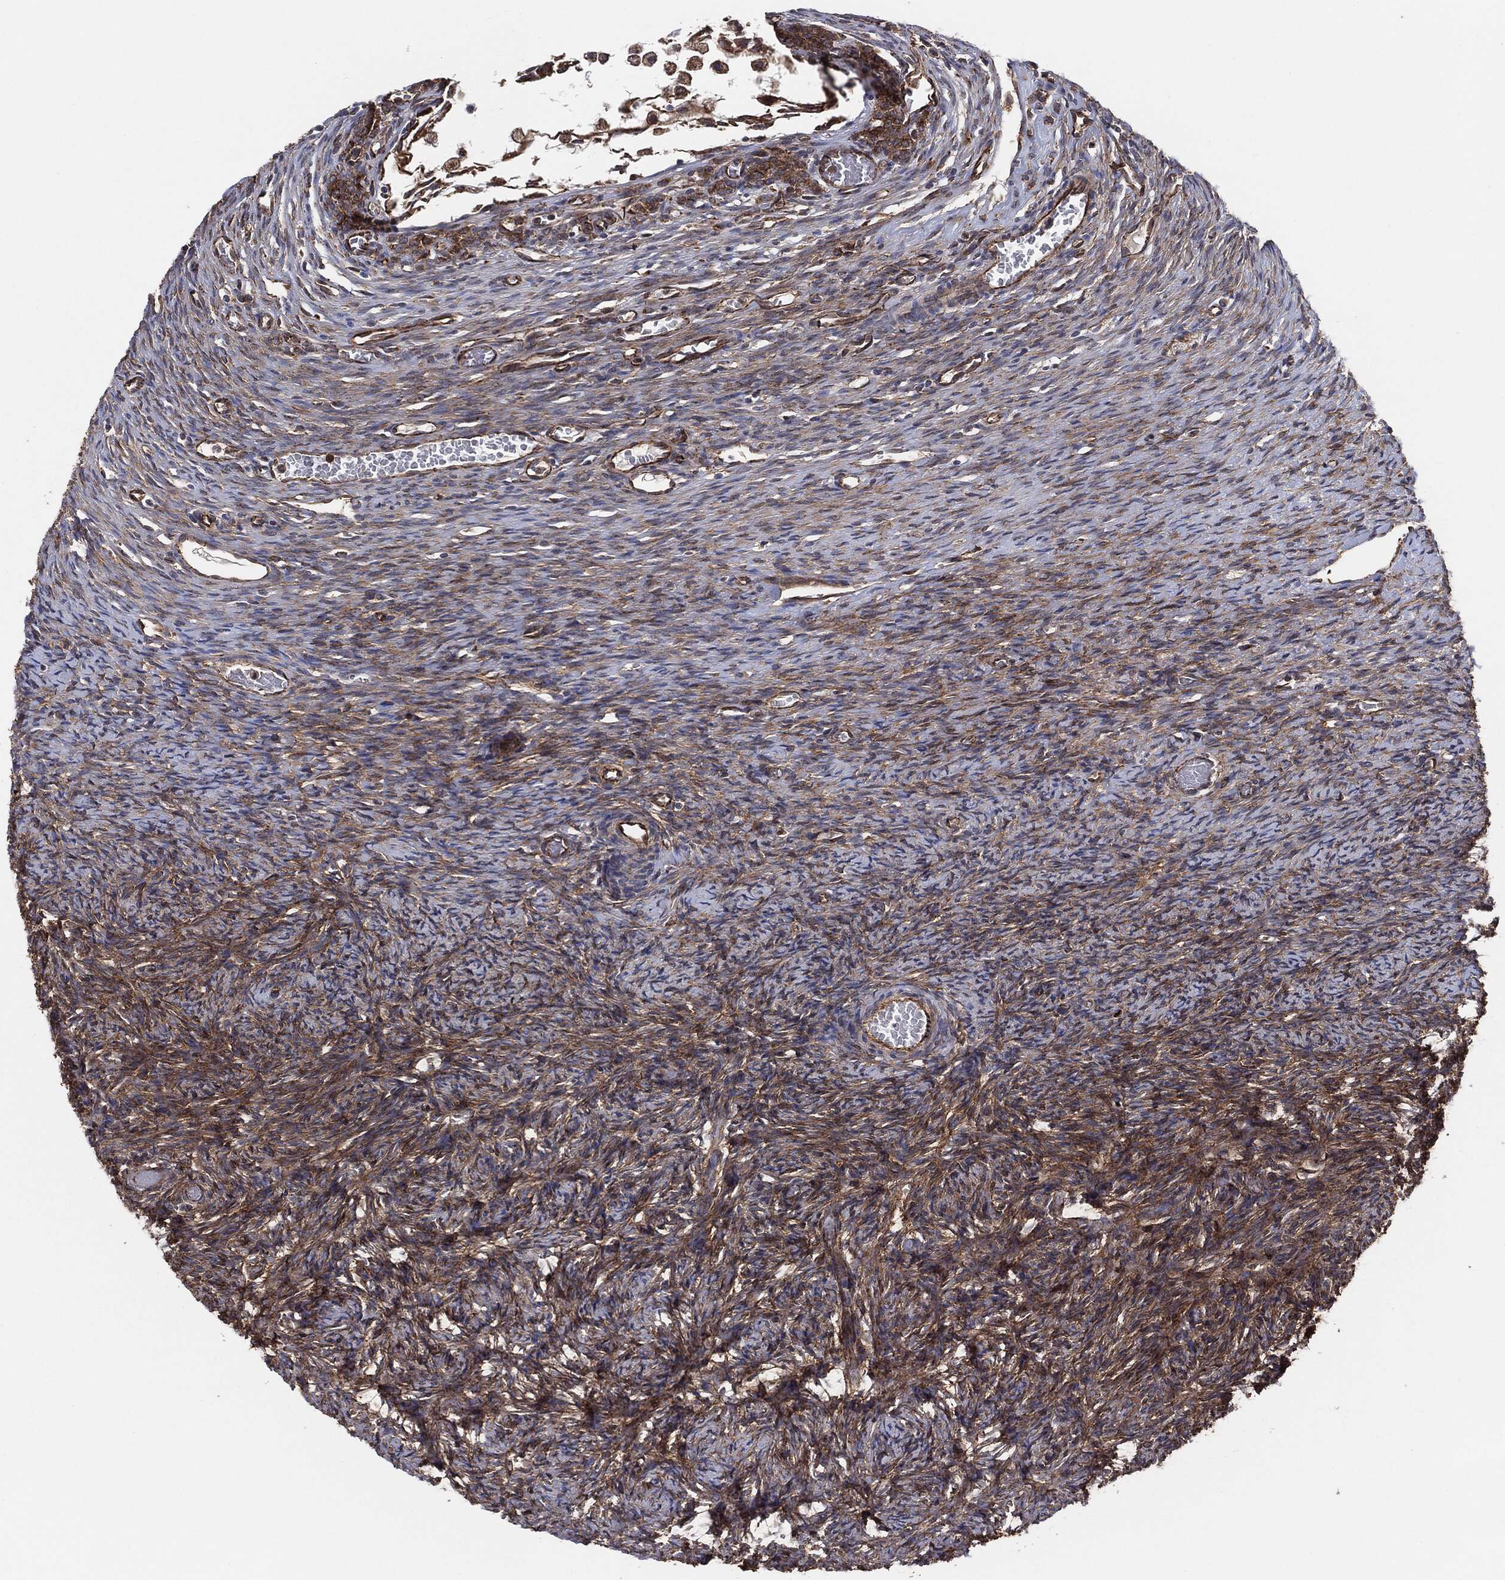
{"staining": {"intensity": "strong", "quantity": "25%-75%", "location": "cytoplasmic/membranous"}, "tissue": "ovary", "cell_type": "Ovarian stroma cells", "image_type": "normal", "snomed": [{"axis": "morphology", "description": "Normal tissue, NOS"}, {"axis": "topography", "description": "Ovary"}], "caption": "Brown immunohistochemical staining in benign ovary shows strong cytoplasmic/membranous positivity in about 25%-75% of ovarian stroma cells. Using DAB (brown) and hematoxylin (blue) stains, captured at high magnification using brightfield microscopy.", "gene": "CTNNA1", "patient": {"sex": "female", "age": 39}}